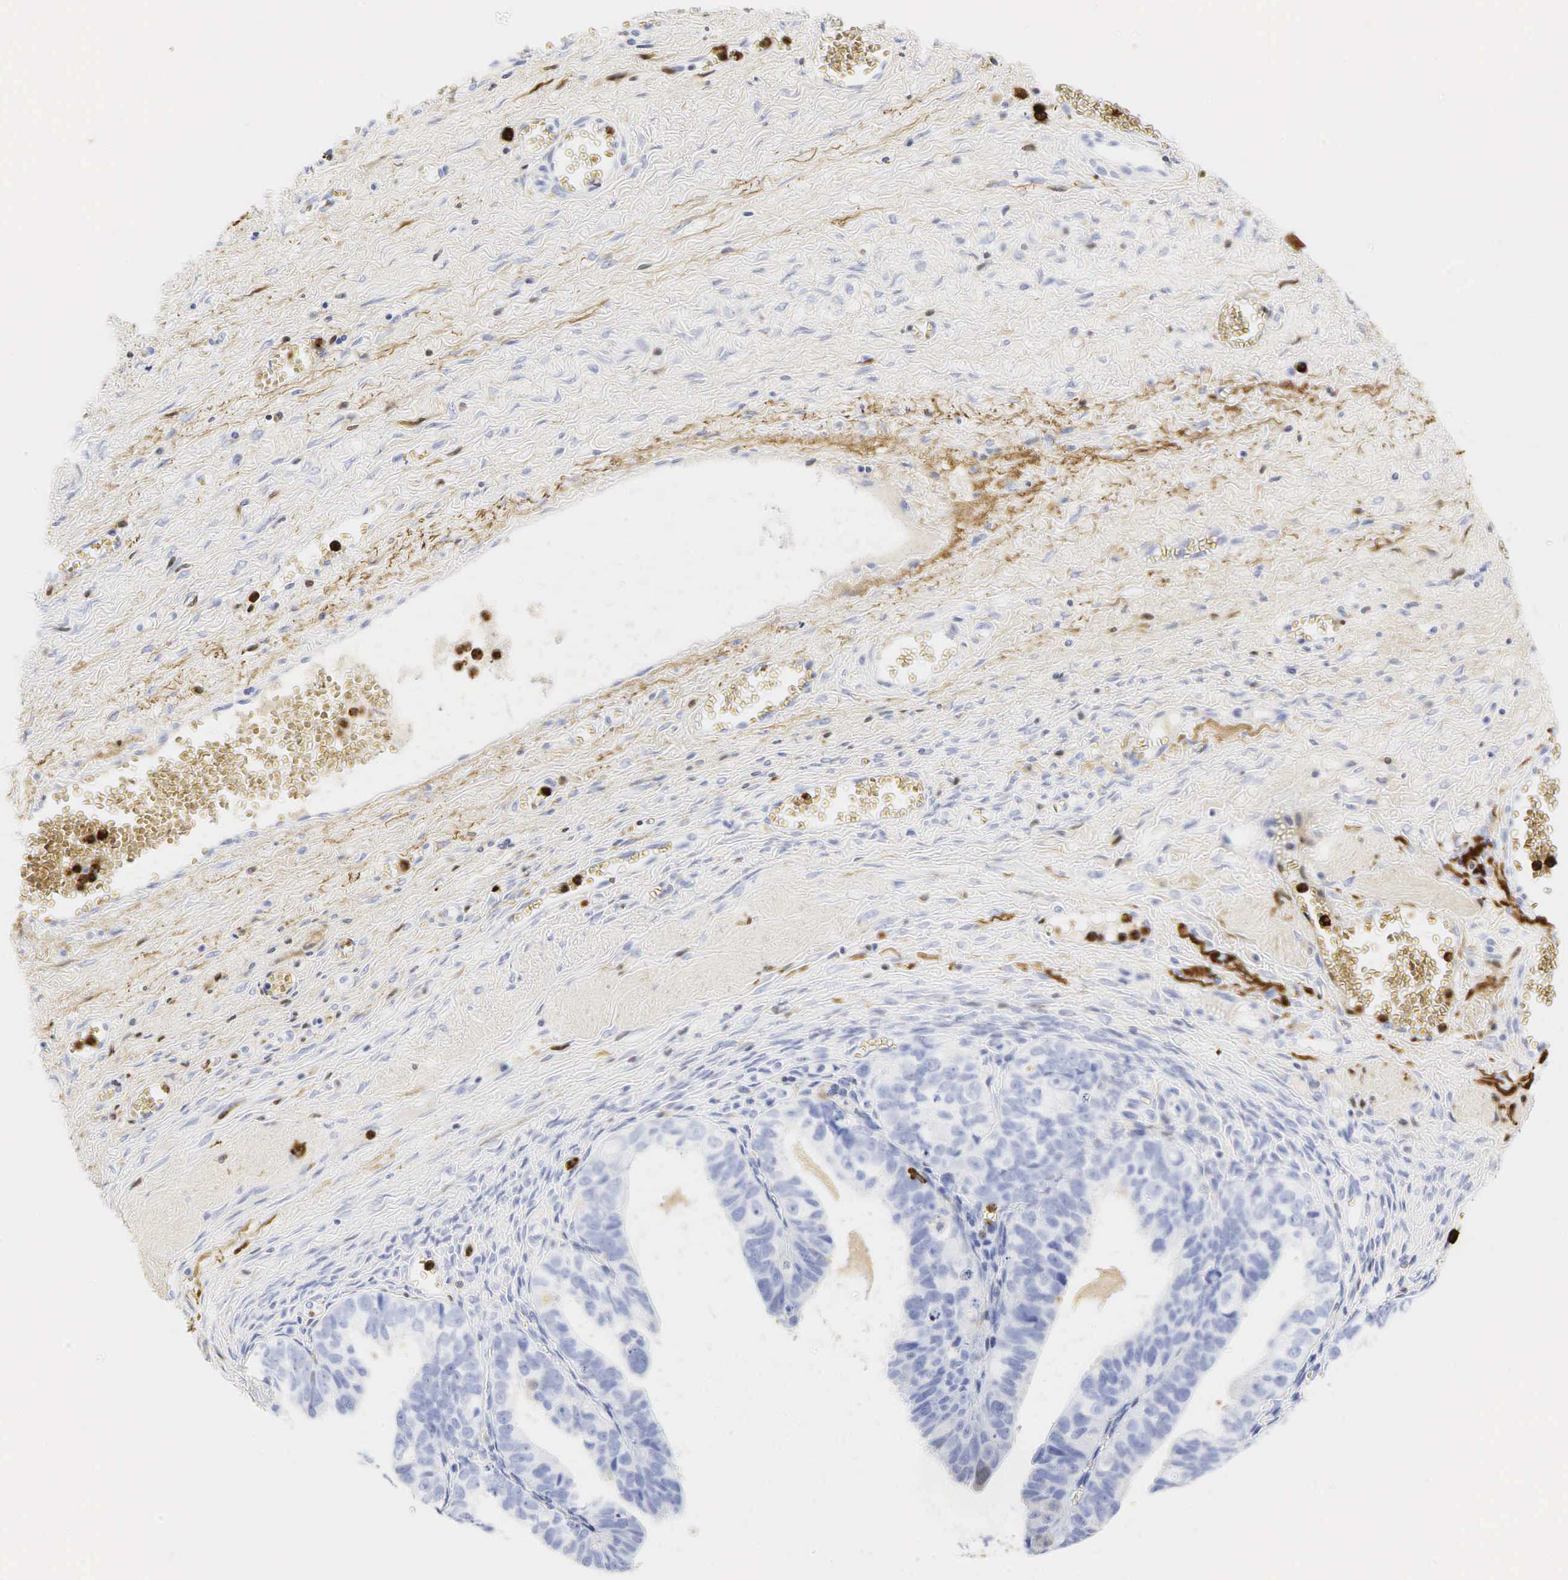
{"staining": {"intensity": "negative", "quantity": "none", "location": "none"}, "tissue": "ovarian cancer", "cell_type": "Tumor cells", "image_type": "cancer", "snomed": [{"axis": "morphology", "description": "Carcinoma, endometroid"}, {"axis": "topography", "description": "Ovary"}], "caption": "High power microscopy histopathology image of an immunohistochemistry (IHC) image of ovarian endometroid carcinoma, revealing no significant expression in tumor cells.", "gene": "LYZ", "patient": {"sex": "female", "age": 85}}